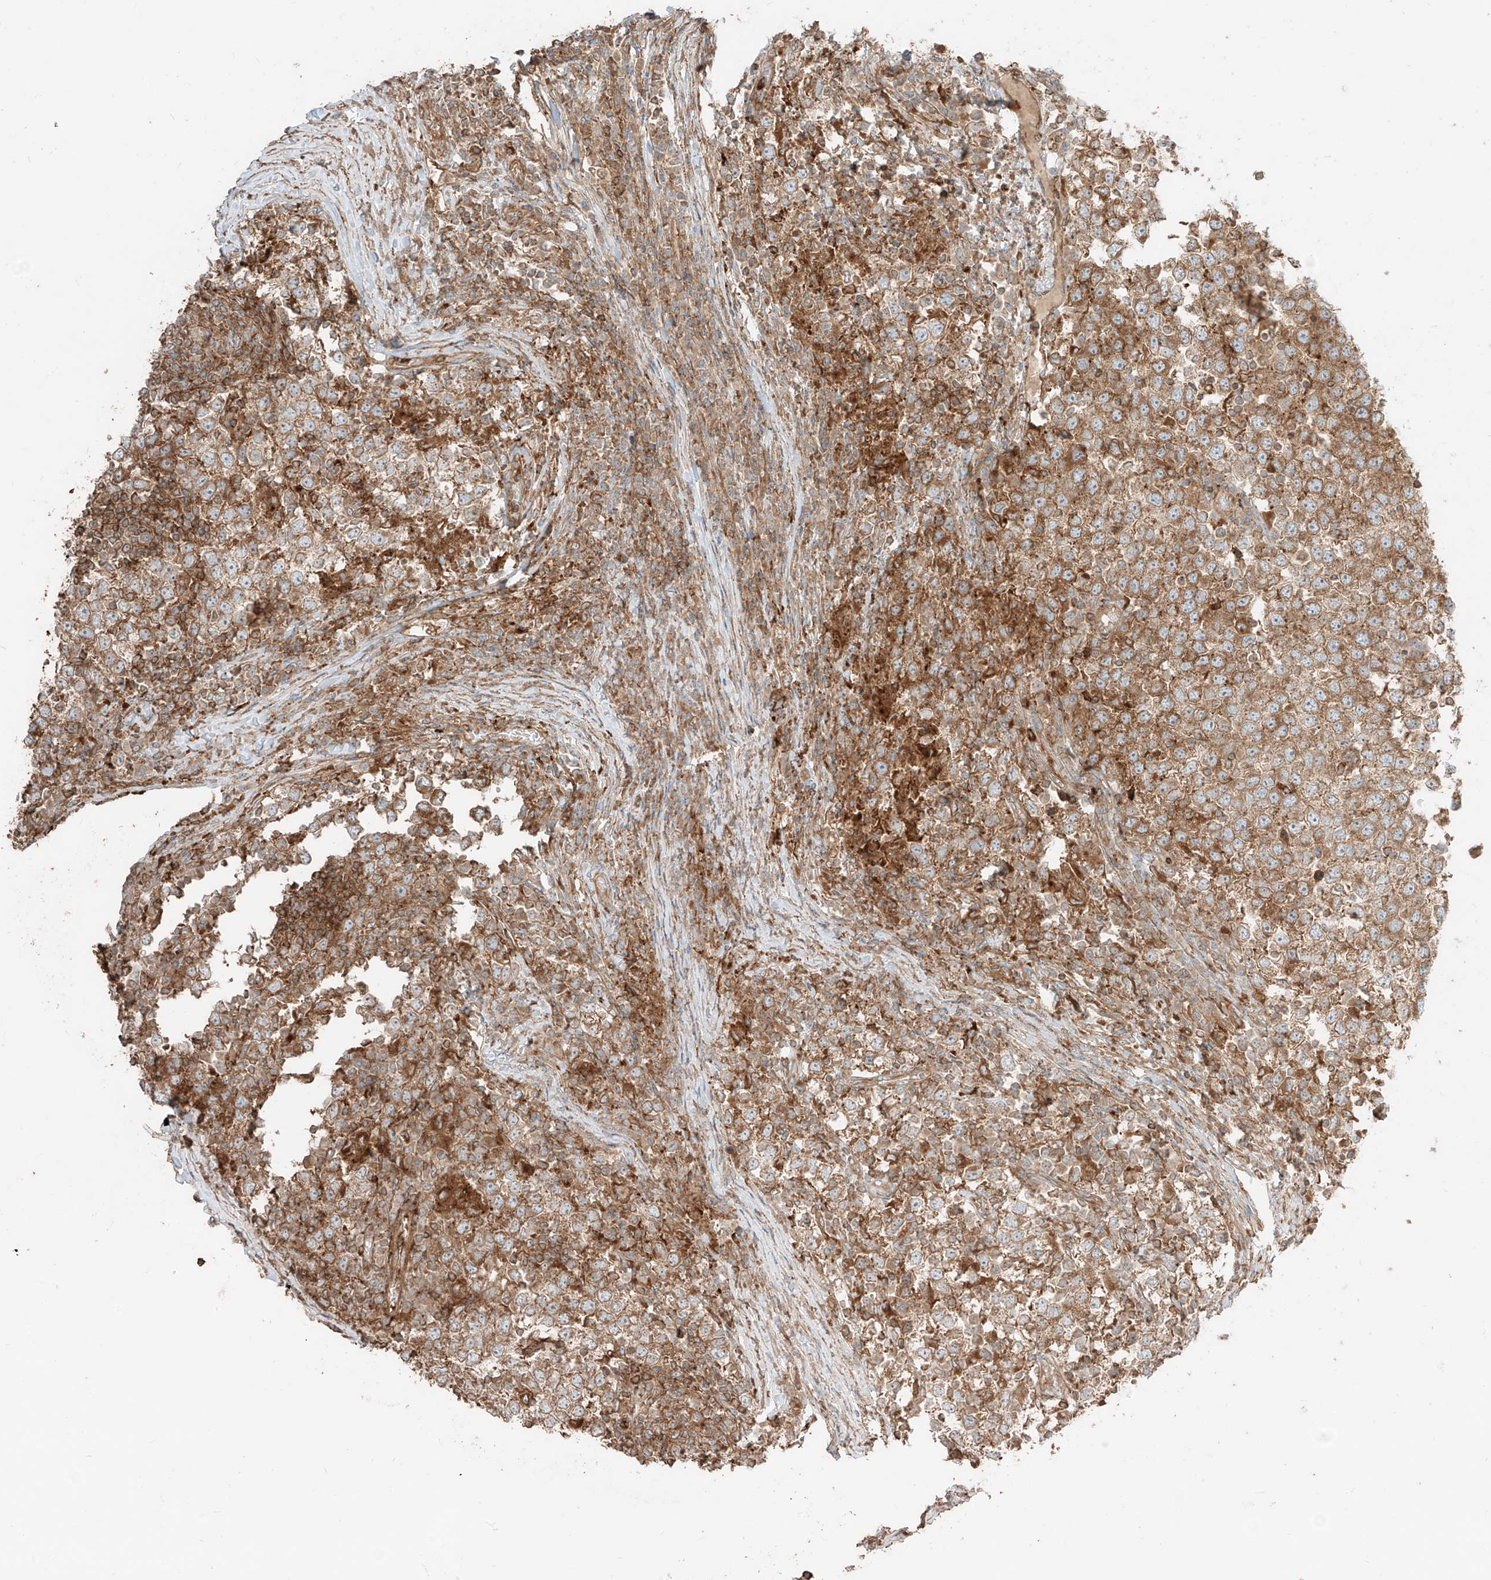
{"staining": {"intensity": "moderate", "quantity": ">75%", "location": "cytoplasmic/membranous"}, "tissue": "testis cancer", "cell_type": "Tumor cells", "image_type": "cancer", "snomed": [{"axis": "morphology", "description": "Seminoma, NOS"}, {"axis": "topography", "description": "Testis"}], "caption": "A histopathology image of testis seminoma stained for a protein exhibits moderate cytoplasmic/membranous brown staining in tumor cells. (Brightfield microscopy of DAB IHC at high magnification).", "gene": "CCDC115", "patient": {"sex": "male", "age": 65}}